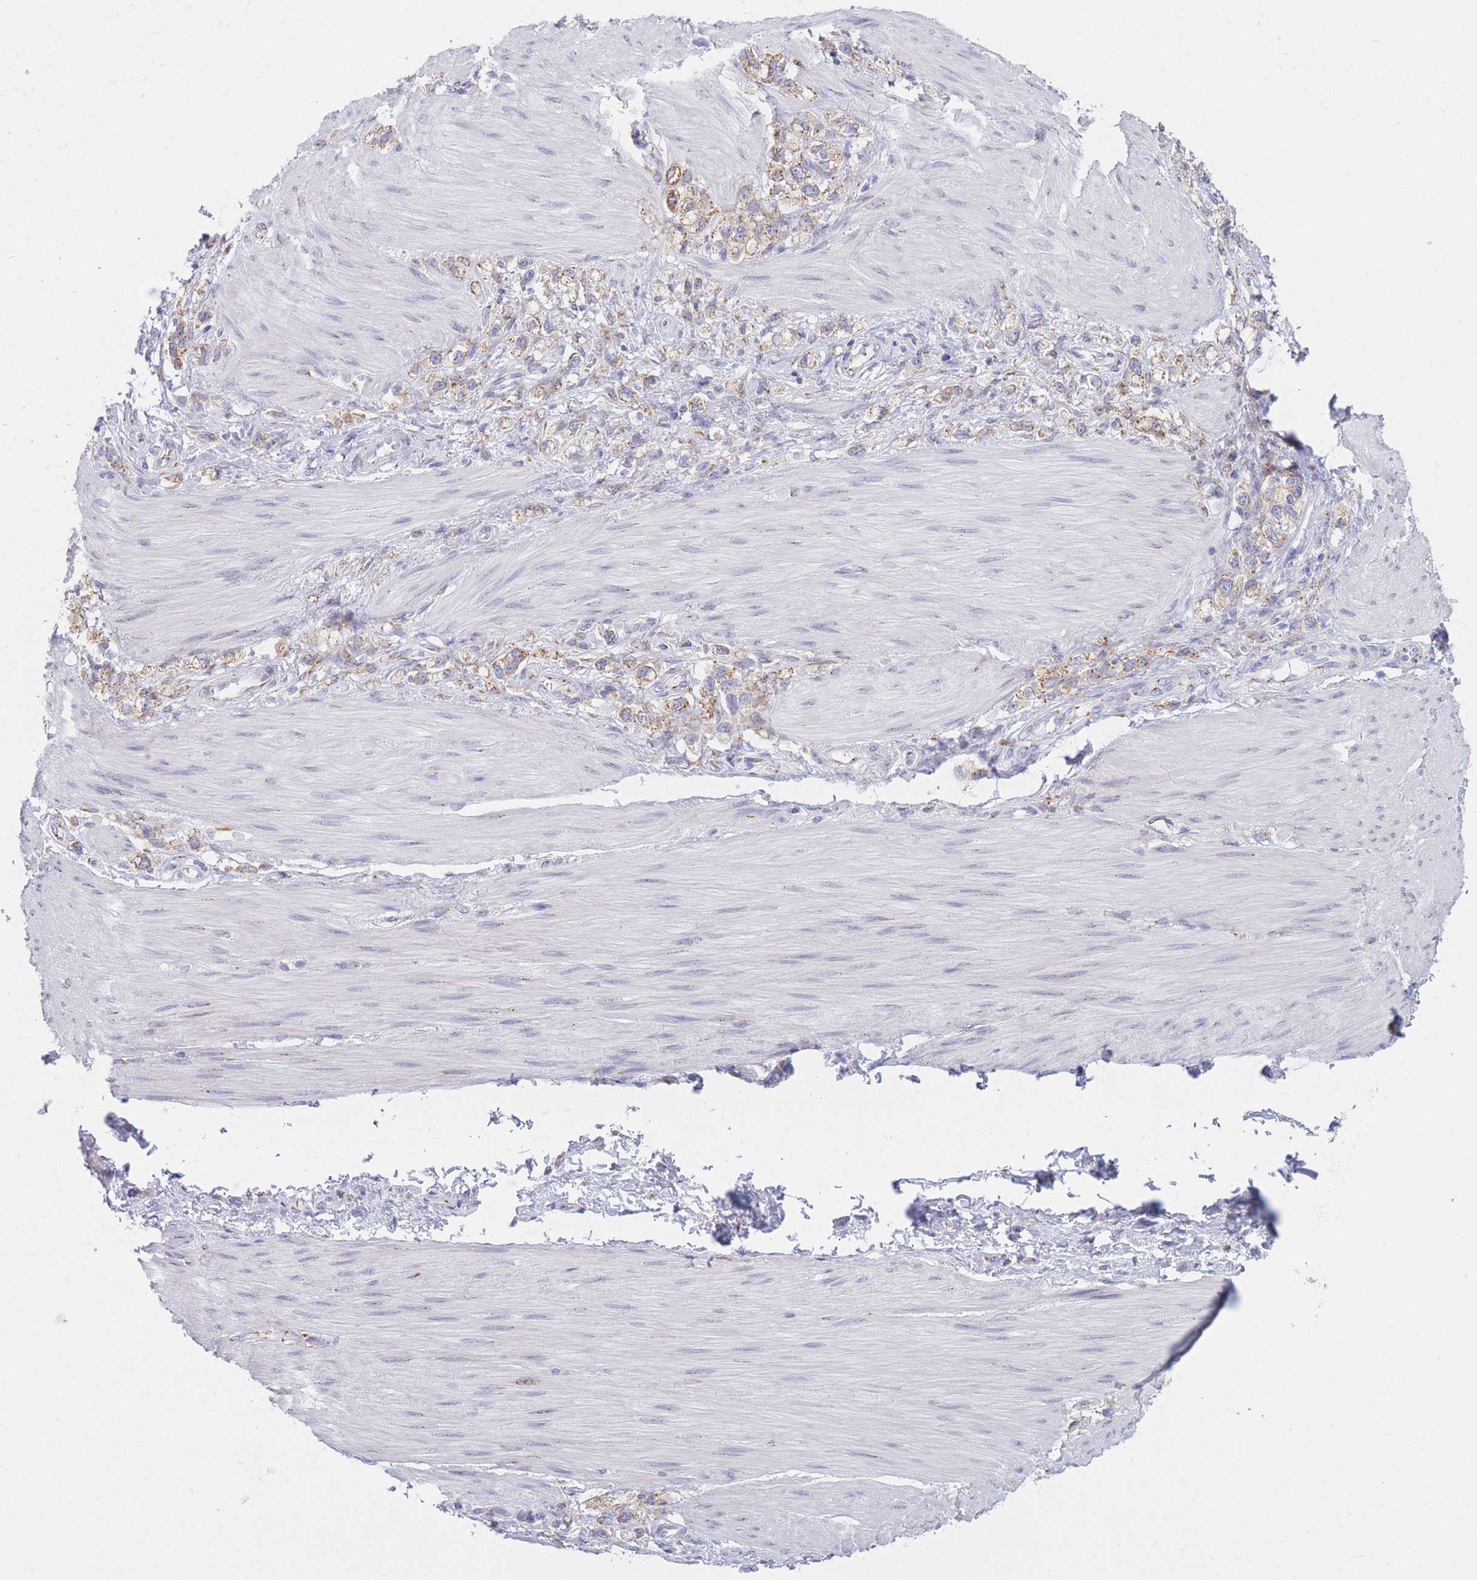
{"staining": {"intensity": "moderate", "quantity": ">75%", "location": "cytoplasmic/membranous"}, "tissue": "stomach cancer", "cell_type": "Tumor cells", "image_type": "cancer", "snomed": [{"axis": "morphology", "description": "Adenocarcinoma, NOS"}, {"axis": "topography", "description": "Stomach"}], "caption": "A micrograph of stomach adenocarcinoma stained for a protein displays moderate cytoplasmic/membranous brown staining in tumor cells.", "gene": "MRPL30", "patient": {"sex": "female", "age": 65}}